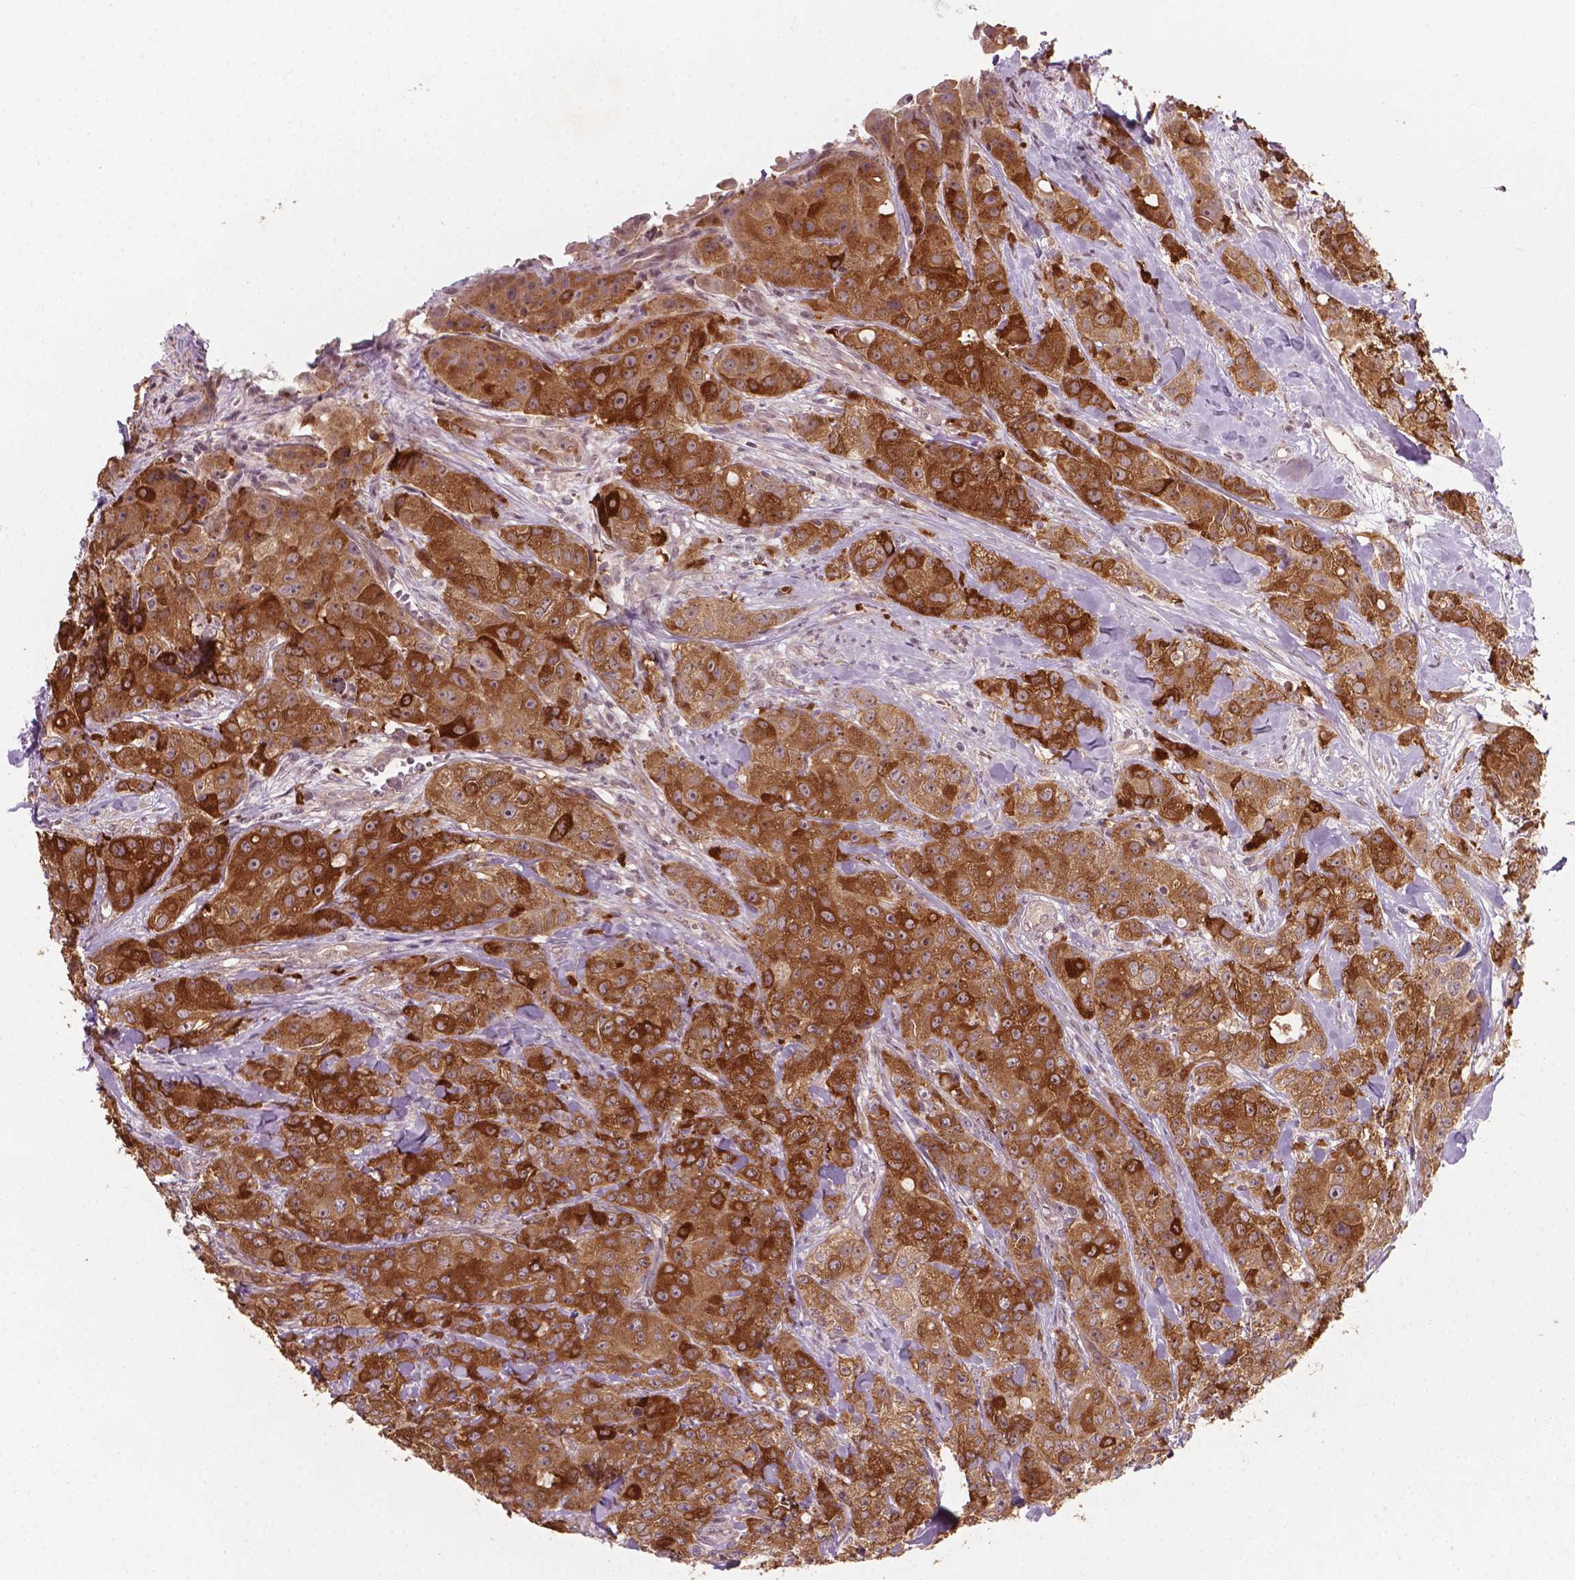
{"staining": {"intensity": "moderate", "quantity": ">75%", "location": "cytoplasmic/membranous"}, "tissue": "breast cancer", "cell_type": "Tumor cells", "image_type": "cancer", "snomed": [{"axis": "morphology", "description": "Duct carcinoma"}, {"axis": "topography", "description": "Breast"}], "caption": "Protein positivity by immunohistochemistry demonstrates moderate cytoplasmic/membranous expression in approximately >75% of tumor cells in invasive ductal carcinoma (breast).", "gene": "NFAT5", "patient": {"sex": "female", "age": 43}}